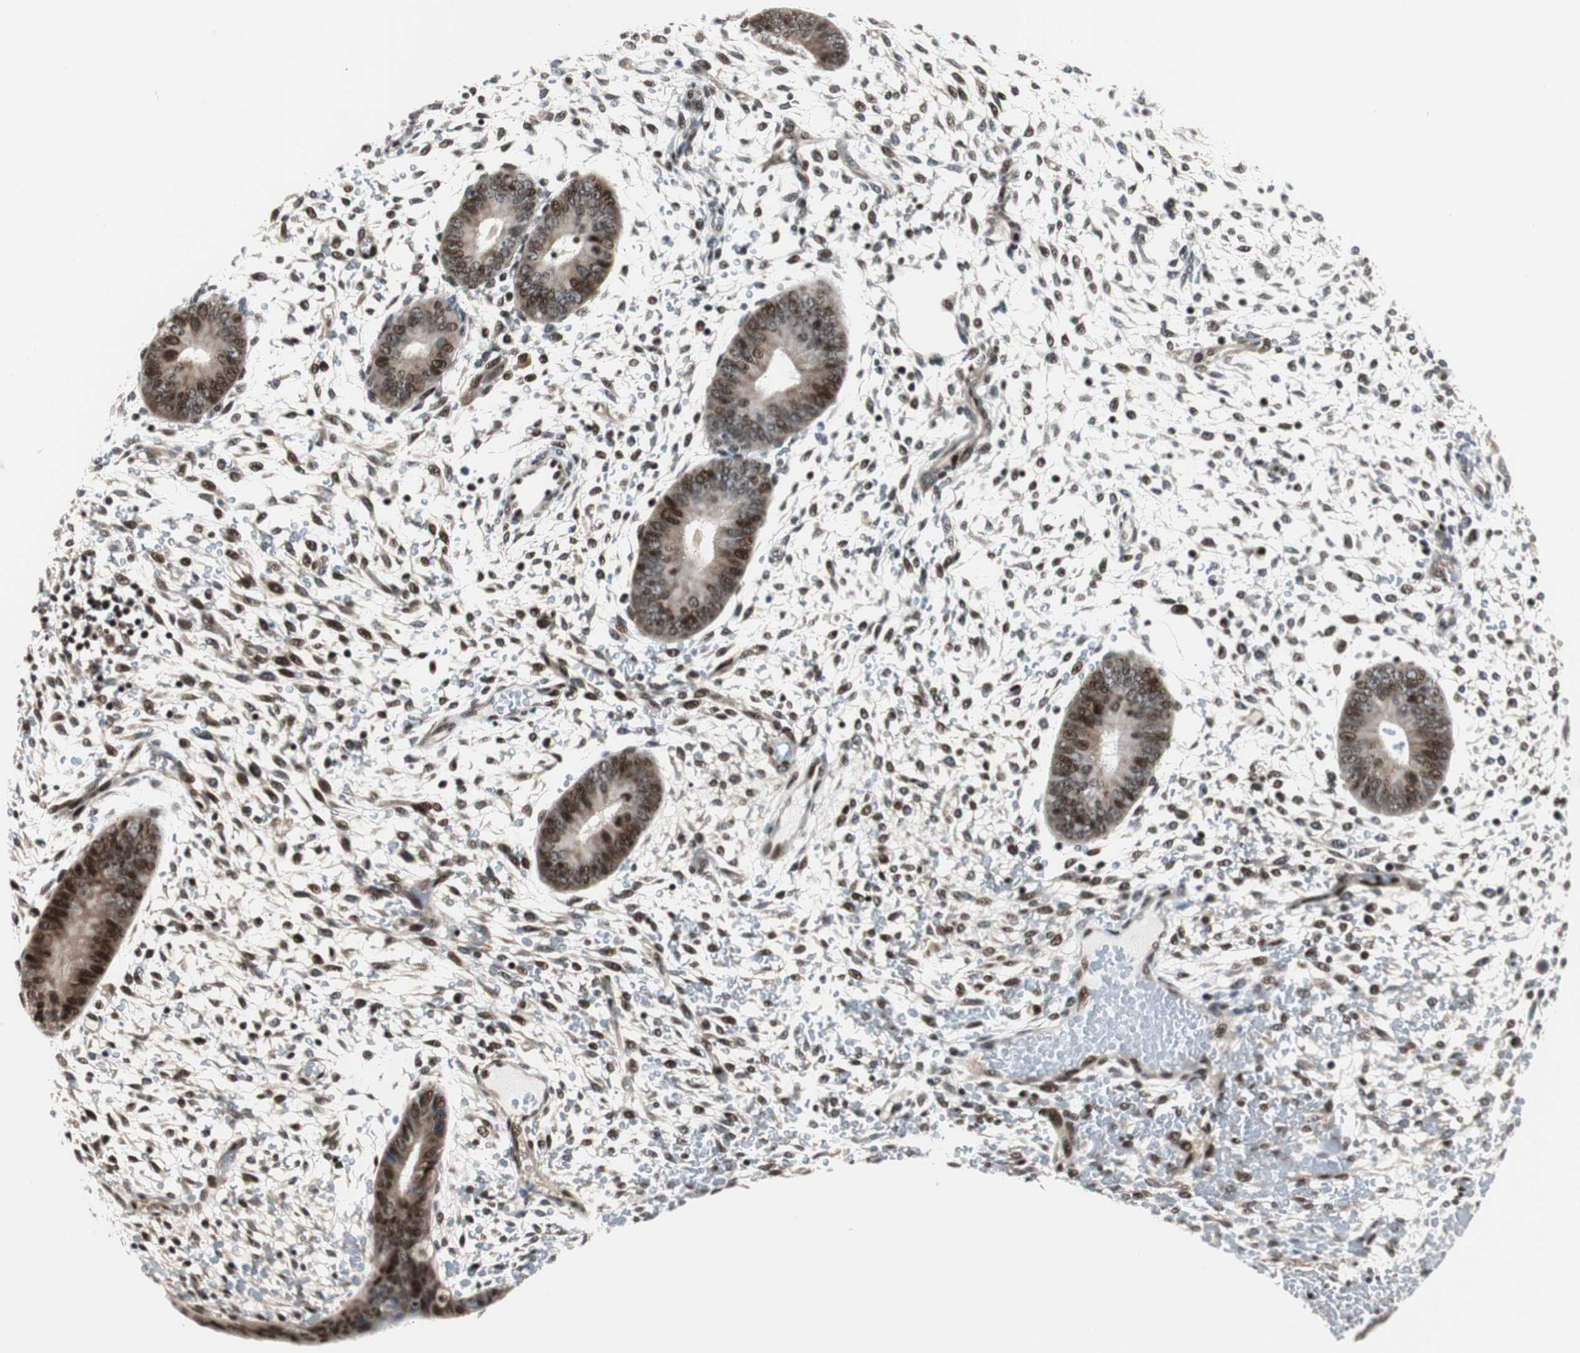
{"staining": {"intensity": "moderate", "quantity": "25%-75%", "location": "nuclear"}, "tissue": "endometrium", "cell_type": "Cells in endometrial stroma", "image_type": "normal", "snomed": [{"axis": "morphology", "description": "Normal tissue, NOS"}, {"axis": "topography", "description": "Endometrium"}], "caption": "A brown stain shows moderate nuclear expression of a protein in cells in endometrial stroma of benign endometrium. (DAB (3,3'-diaminobenzidine) = brown stain, brightfield microscopy at high magnification).", "gene": "RAD1", "patient": {"sex": "female", "age": 42}}